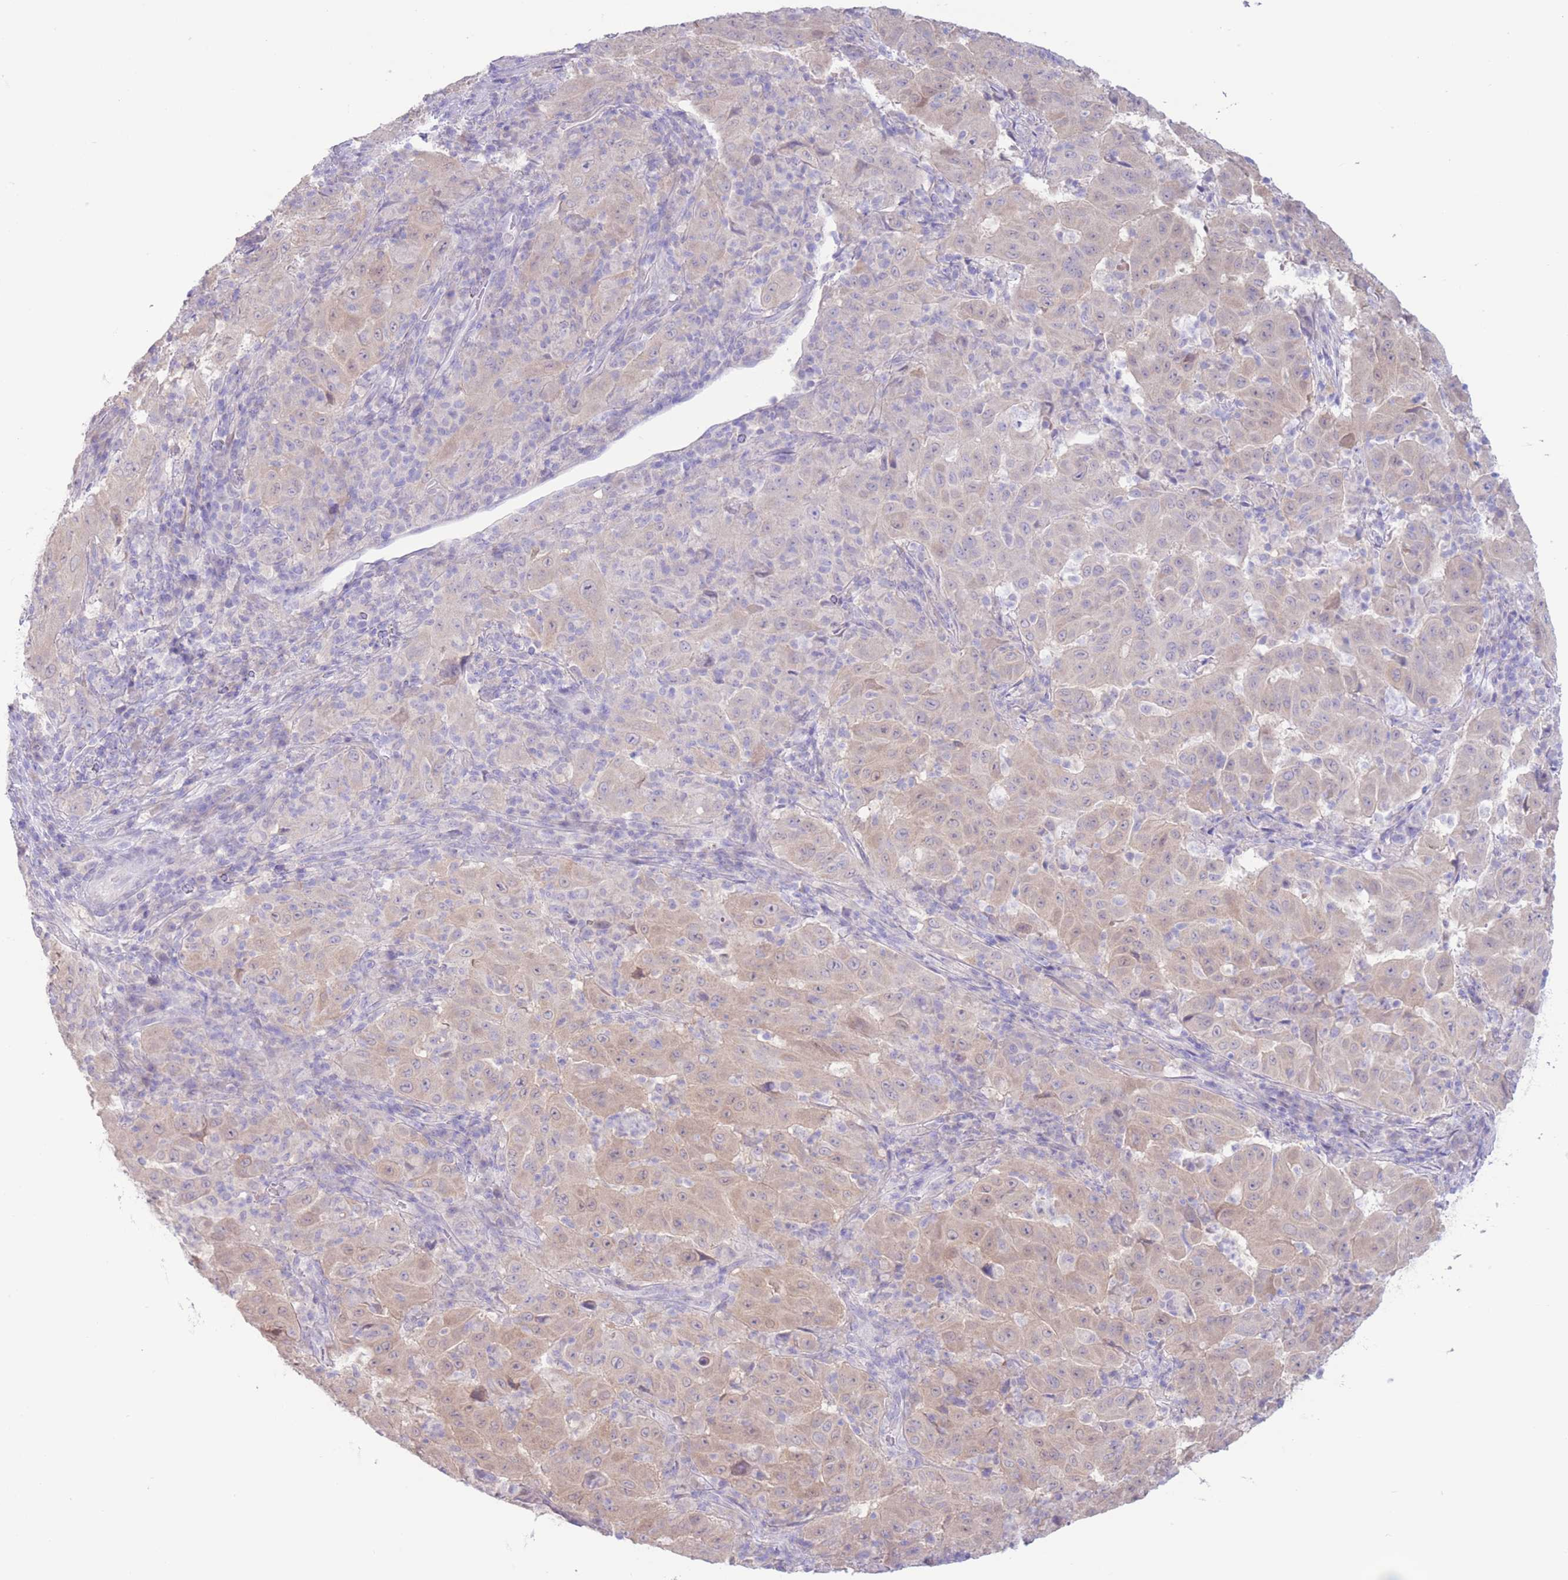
{"staining": {"intensity": "weak", "quantity": ">75%", "location": "cytoplasmic/membranous"}, "tissue": "pancreatic cancer", "cell_type": "Tumor cells", "image_type": "cancer", "snomed": [{"axis": "morphology", "description": "Adenocarcinoma, NOS"}, {"axis": "topography", "description": "Pancreas"}], "caption": "Weak cytoplasmic/membranous protein expression is present in approximately >75% of tumor cells in pancreatic cancer (adenocarcinoma).", "gene": "FAH", "patient": {"sex": "male", "age": 63}}